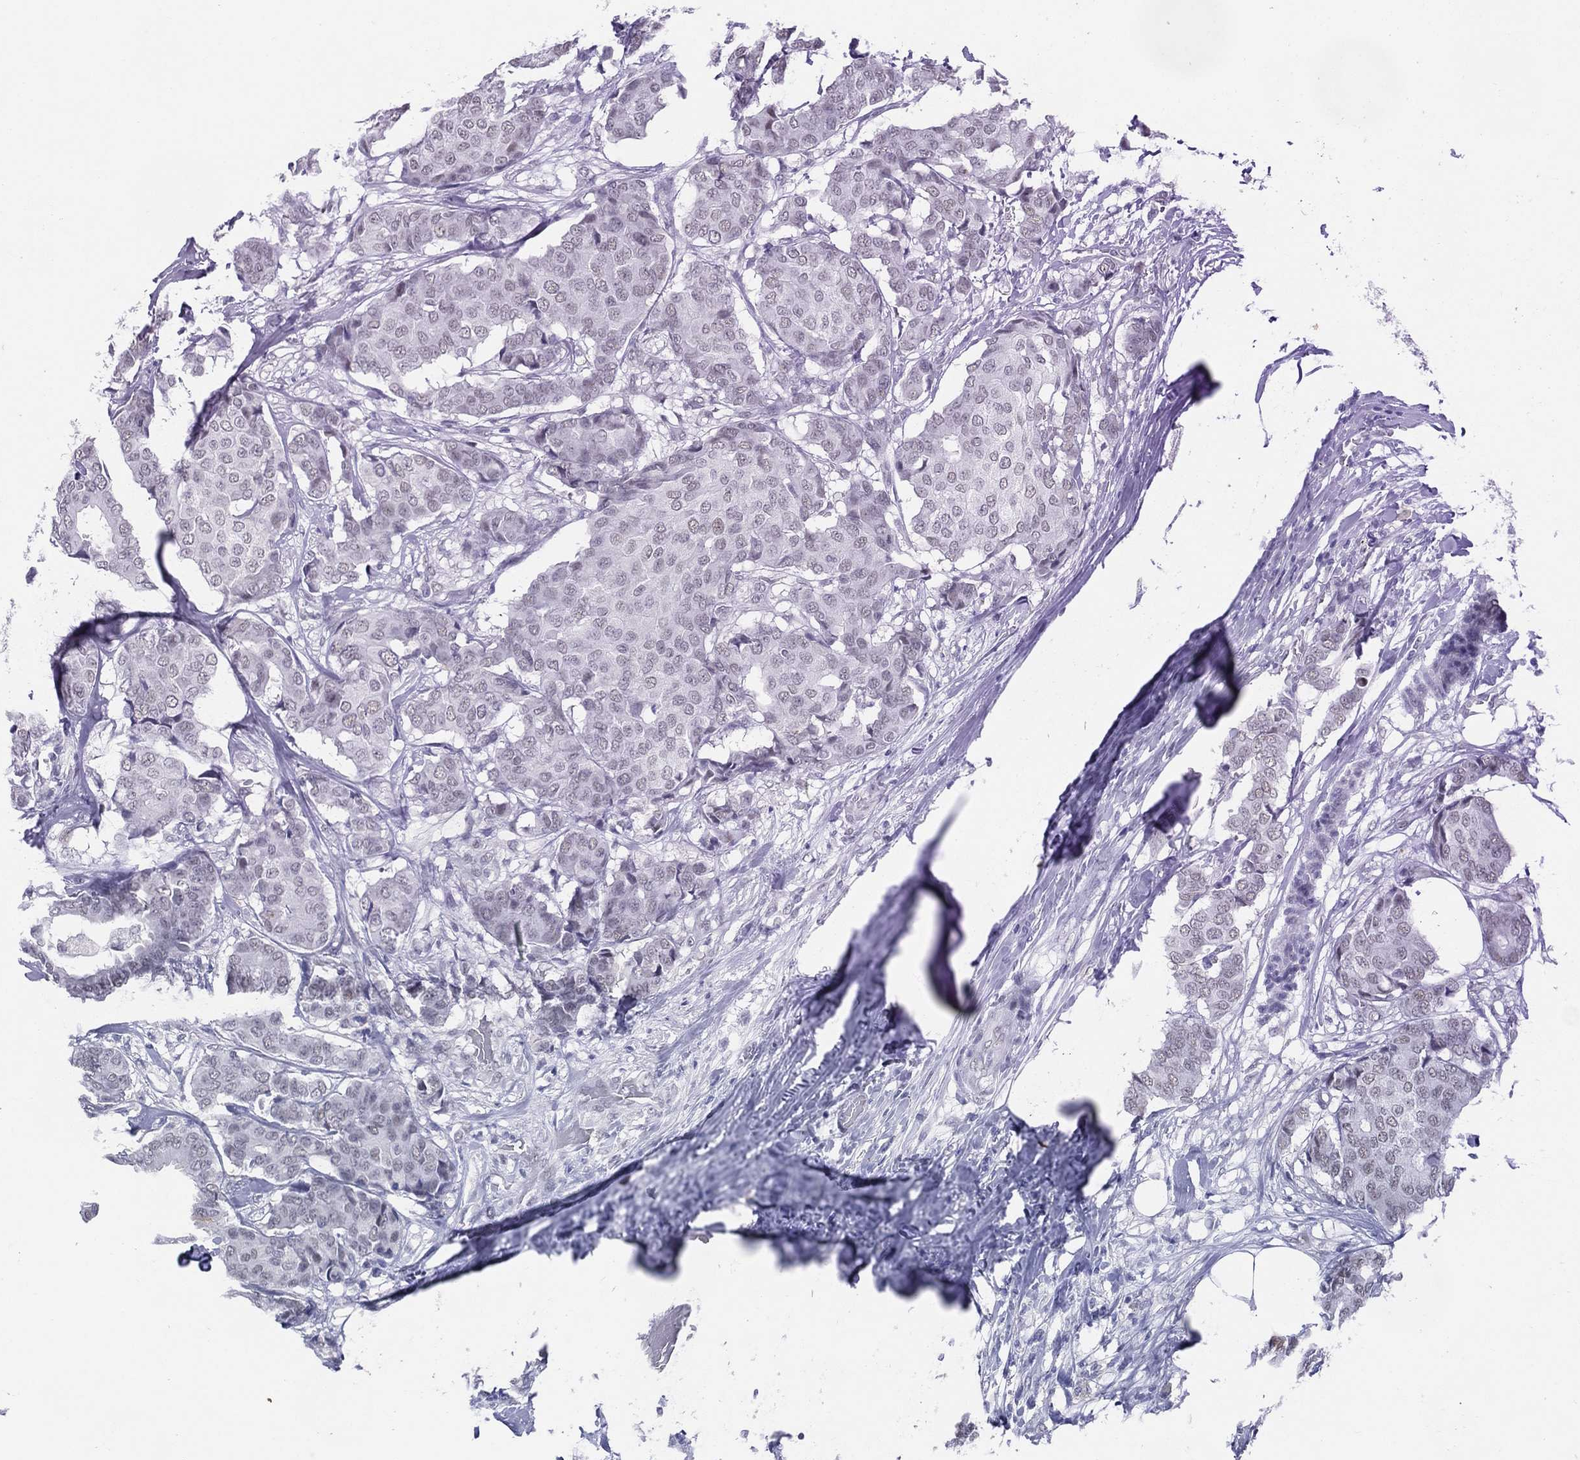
{"staining": {"intensity": "negative", "quantity": "none", "location": "none"}, "tissue": "breast cancer", "cell_type": "Tumor cells", "image_type": "cancer", "snomed": [{"axis": "morphology", "description": "Duct carcinoma"}, {"axis": "topography", "description": "Breast"}], "caption": "Immunohistochemistry of human breast cancer (intraductal carcinoma) displays no positivity in tumor cells. (DAB (3,3'-diaminobenzidine) immunohistochemistry visualized using brightfield microscopy, high magnification).", "gene": "CFAP58", "patient": {"sex": "female", "age": 75}}